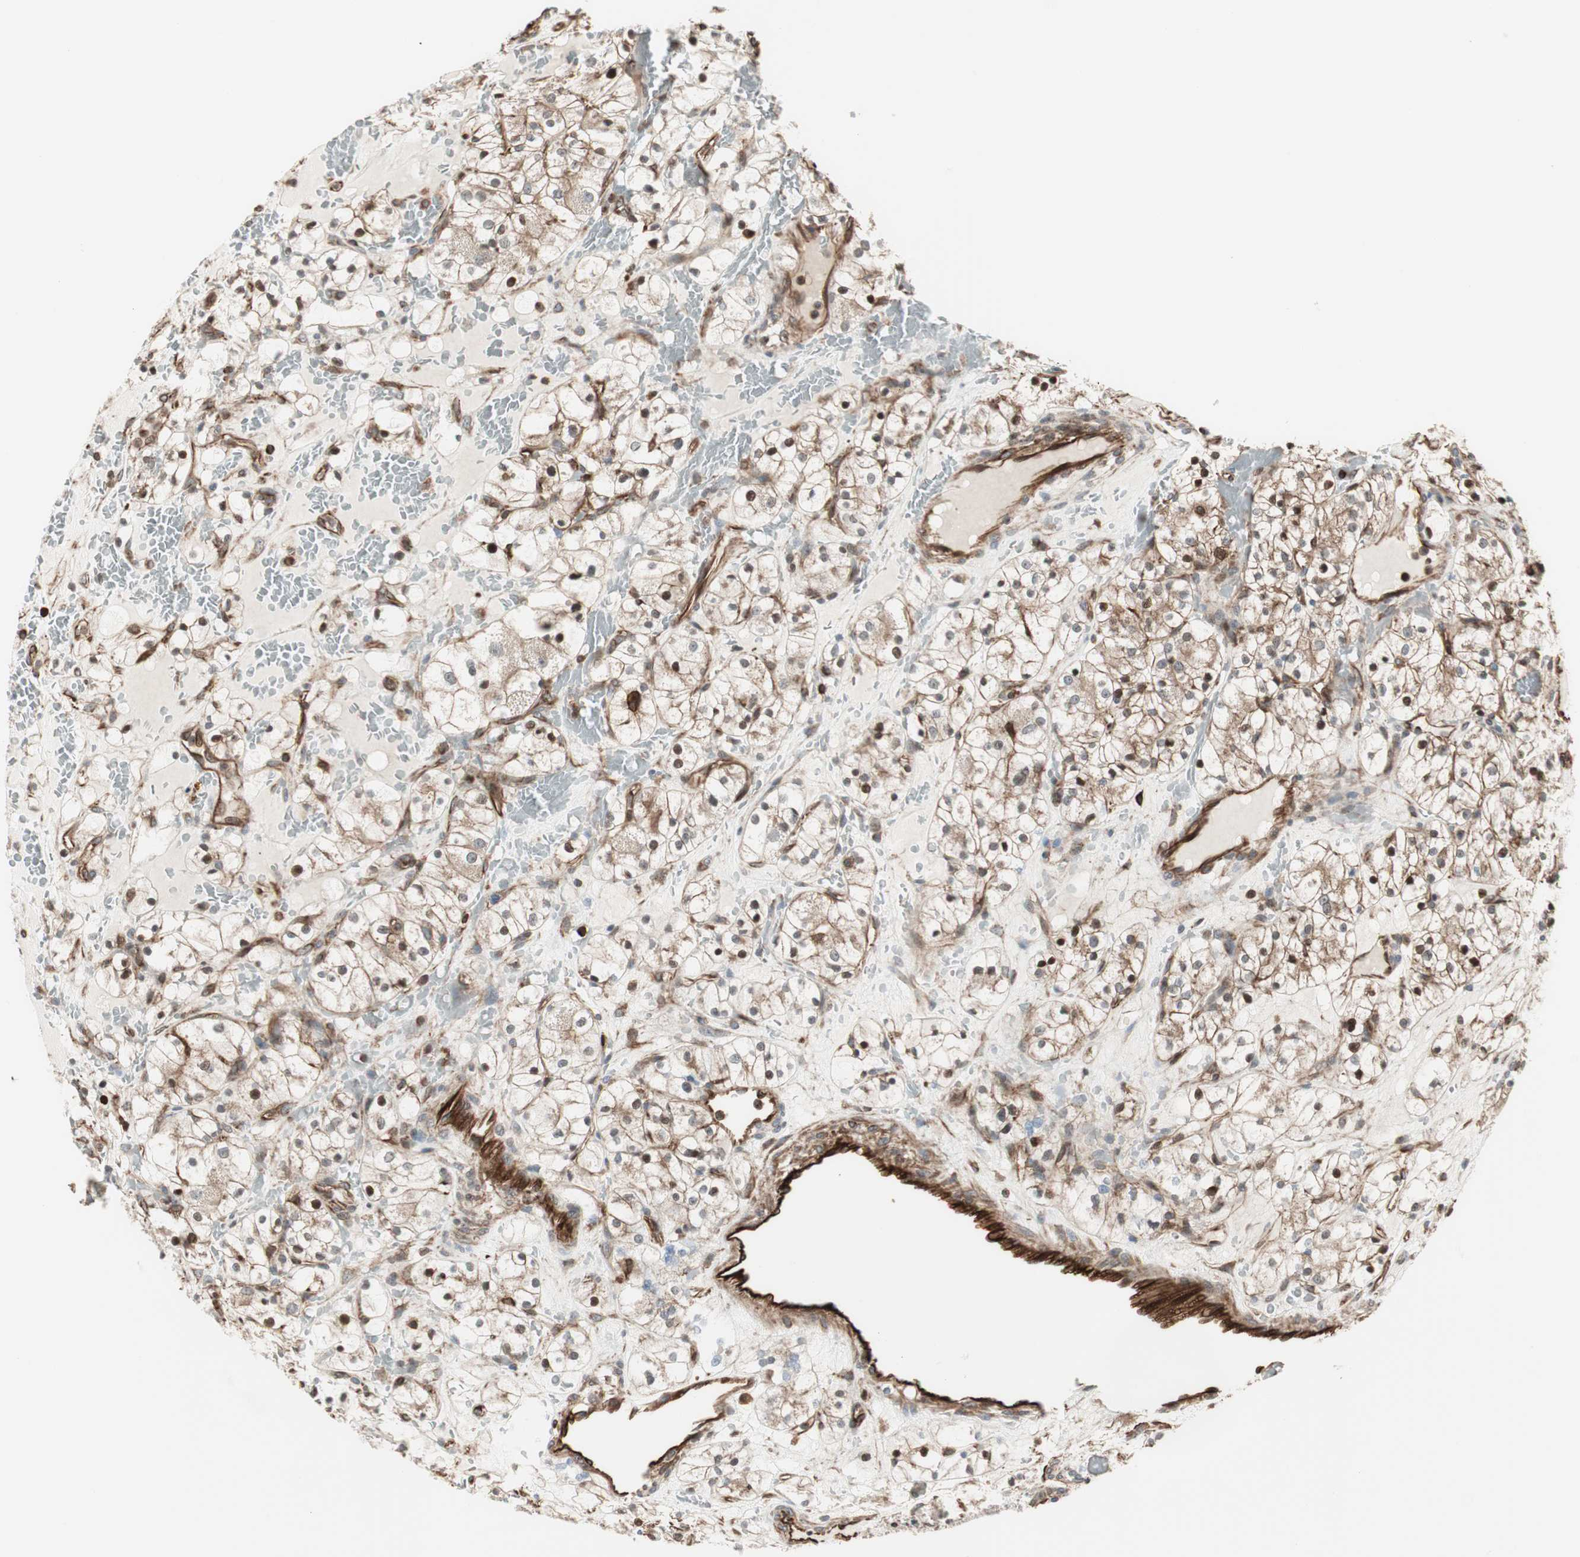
{"staining": {"intensity": "moderate", "quantity": "25%-75%", "location": "nuclear"}, "tissue": "renal cancer", "cell_type": "Tumor cells", "image_type": "cancer", "snomed": [{"axis": "morphology", "description": "Adenocarcinoma, NOS"}, {"axis": "topography", "description": "Kidney"}], "caption": "Immunohistochemistry of renal cancer (adenocarcinoma) demonstrates medium levels of moderate nuclear positivity in approximately 25%-75% of tumor cells. The staining was performed using DAB to visualize the protein expression in brown, while the nuclei were stained in blue with hematoxylin (Magnification: 20x).", "gene": "MAD2L2", "patient": {"sex": "female", "age": 60}}